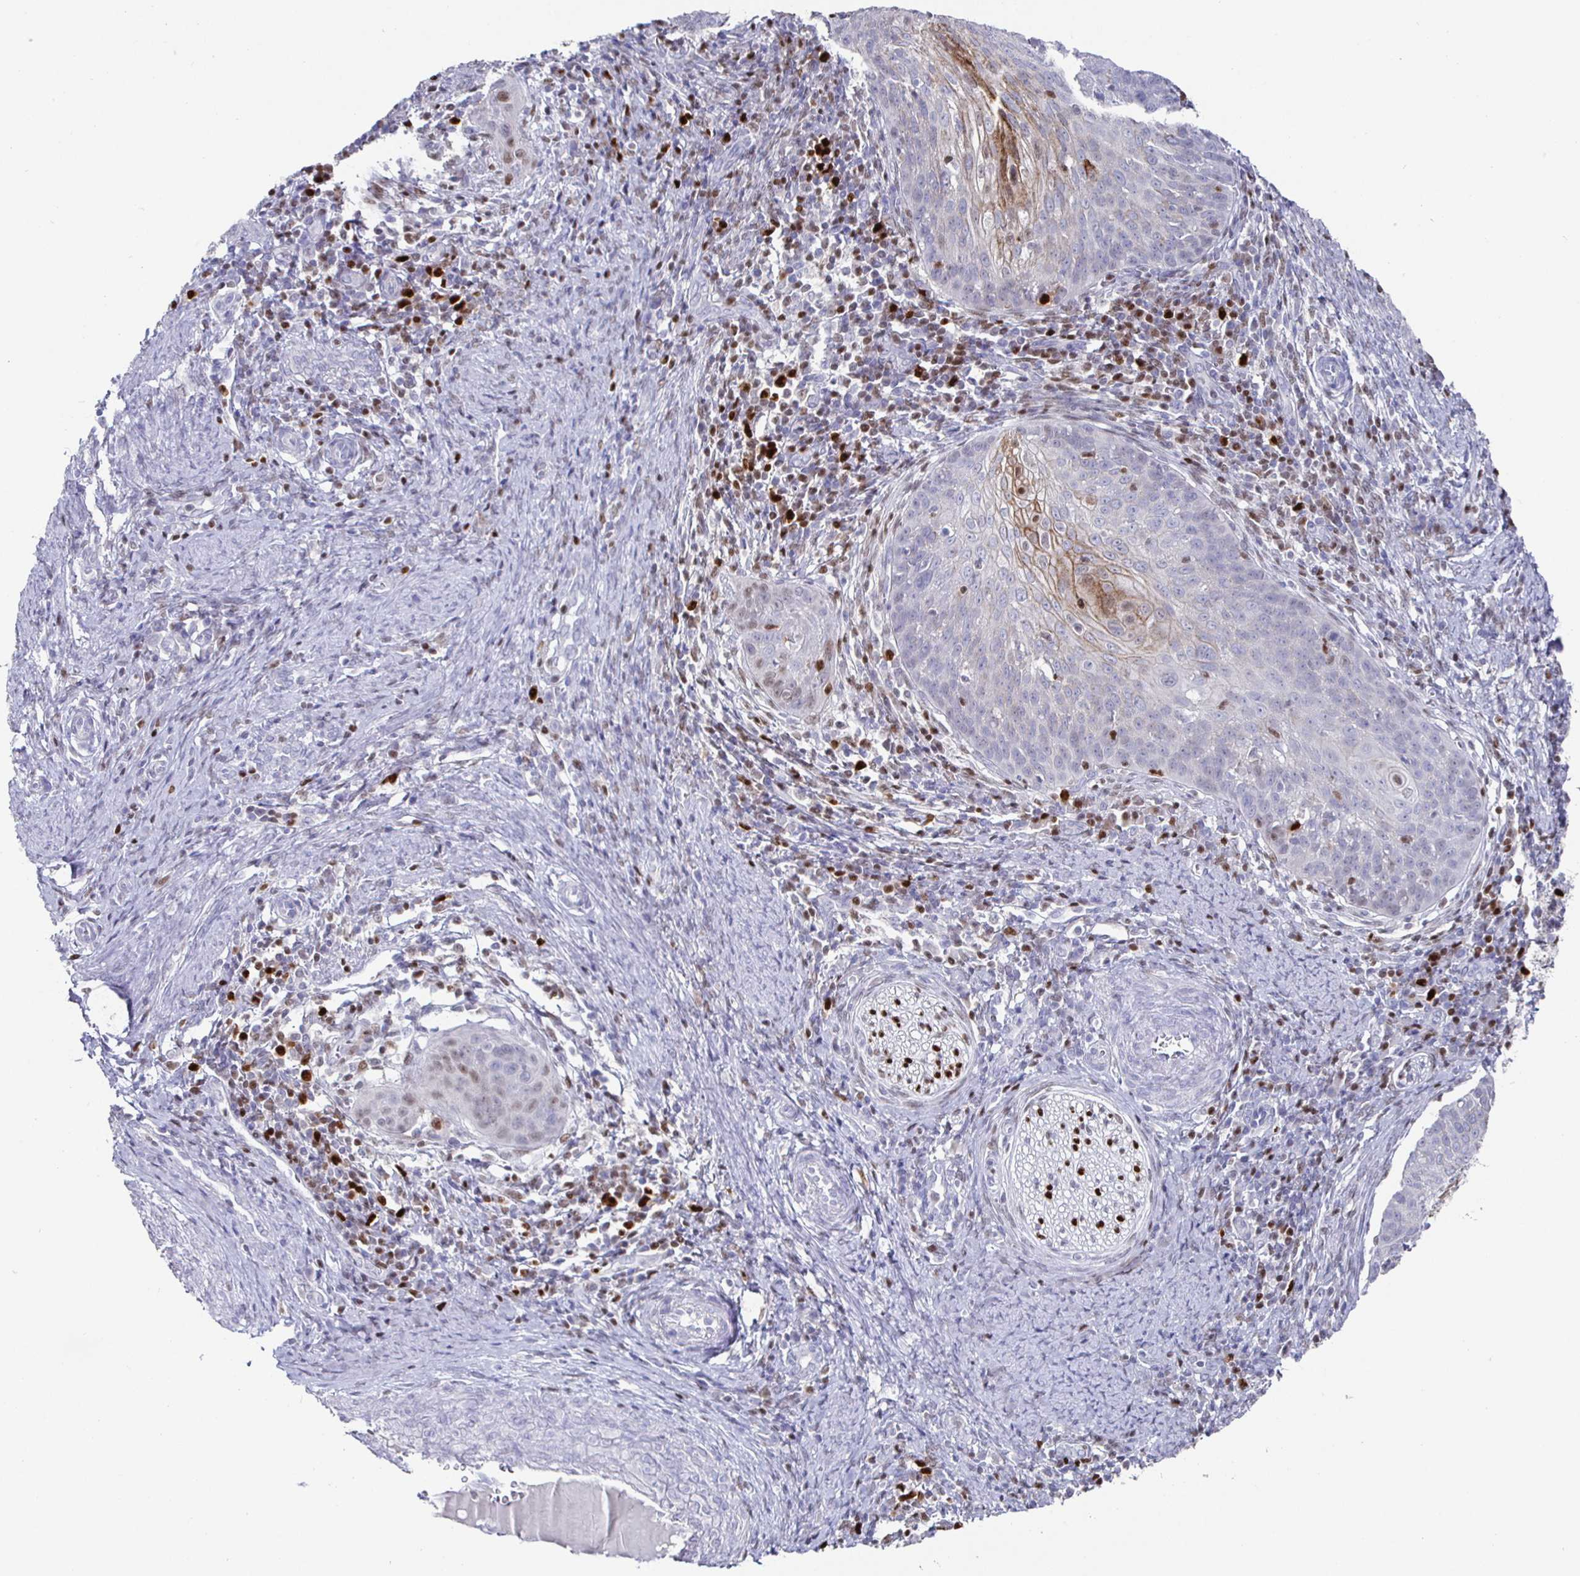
{"staining": {"intensity": "moderate", "quantity": "25%-75%", "location": "cytoplasmic/membranous,nuclear"}, "tissue": "cervical cancer", "cell_type": "Tumor cells", "image_type": "cancer", "snomed": [{"axis": "morphology", "description": "Squamous cell carcinoma, NOS"}, {"axis": "topography", "description": "Cervix"}], "caption": "Immunohistochemistry (IHC) image of neoplastic tissue: cervical squamous cell carcinoma stained using immunohistochemistry reveals medium levels of moderate protein expression localized specifically in the cytoplasmic/membranous and nuclear of tumor cells, appearing as a cytoplasmic/membranous and nuclear brown color.", "gene": "RUNX2", "patient": {"sex": "female", "age": 30}}